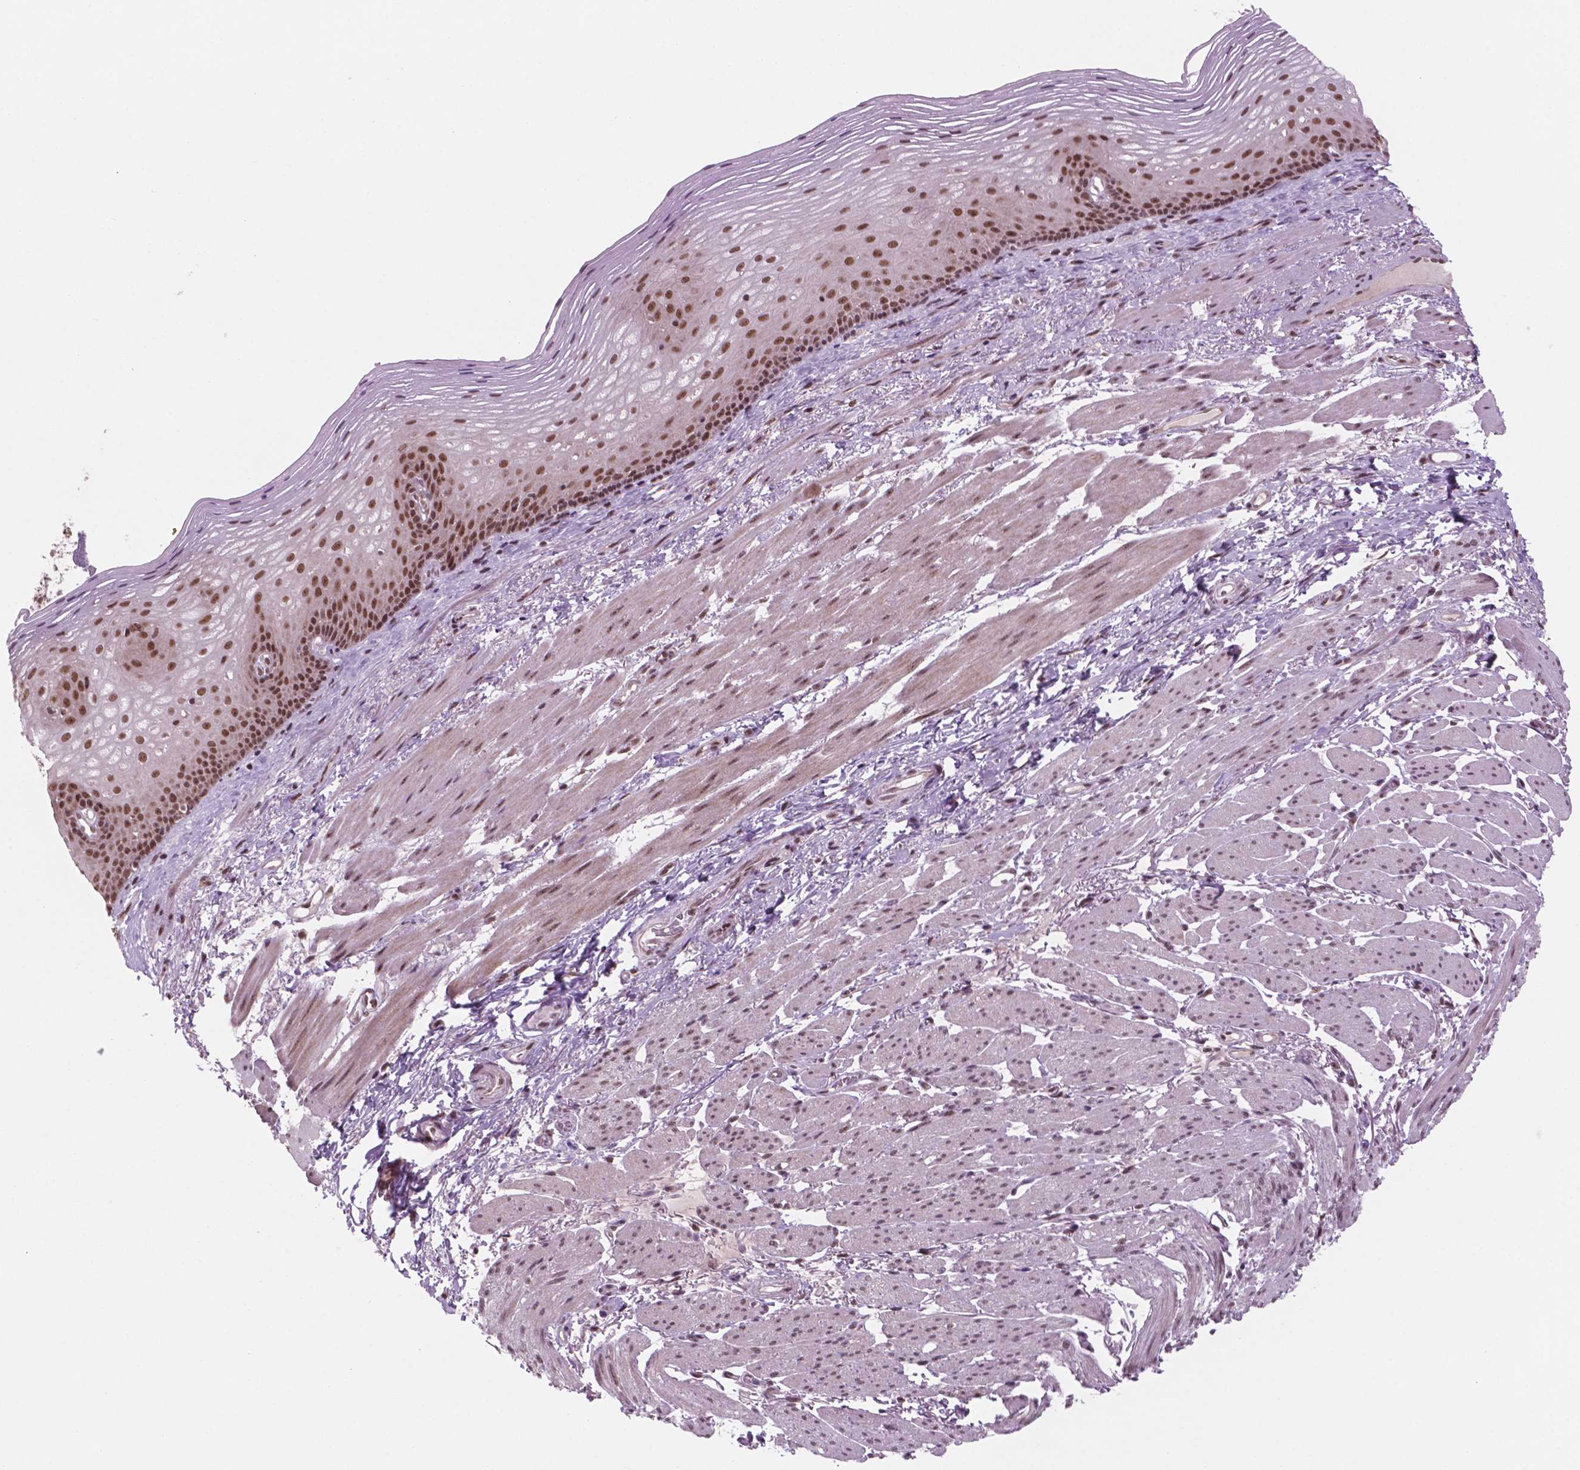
{"staining": {"intensity": "moderate", "quantity": ">75%", "location": "nuclear"}, "tissue": "esophagus", "cell_type": "Squamous epithelial cells", "image_type": "normal", "snomed": [{"axis": "morphology", "description": "Normal tissue, NOS"}, {"axis": "topography", "description": "Esophagus"}], "caption": "This image demonstrates IHC staining of unremarkable esophagus, with medium moderate nuclear staining in about >75% of squamous epithelial cells.", "gene": "POLR2E", "patient": {"sex": "male", "age": 76}}